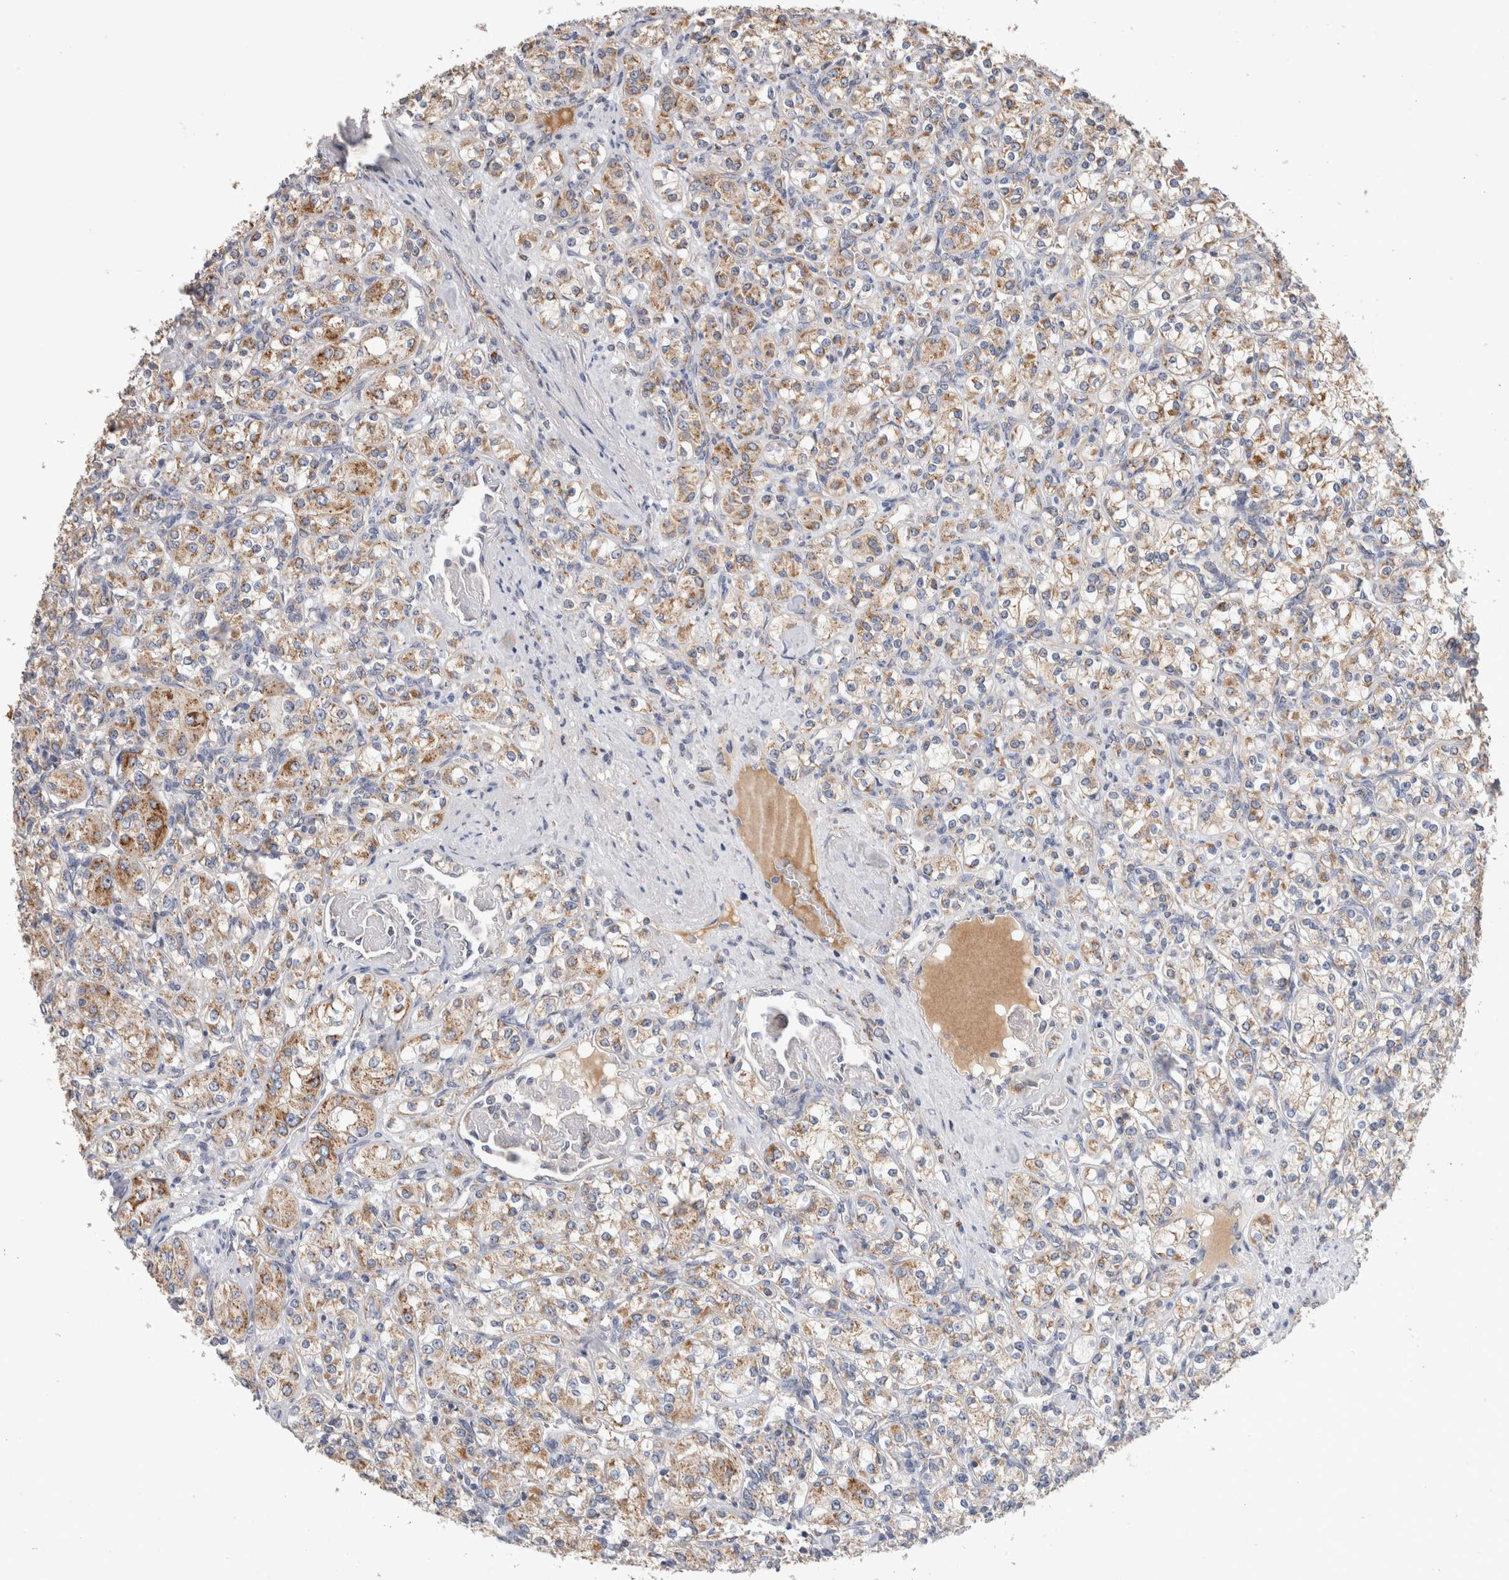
{"staining": {"intensity": "moderate", "quantity": ">75%", "location": "cytoplasmic/membranous"}, "tissue": "renal cancer", "cell_type": "Tumor cells", "image_type": "cancer", "snomed": [{"axis": "morphology", "description": "Adenocarcinoma, NOS"}, {"axis": "topography", "description": "Kidney"}], "caption": "Moderate cytoplasmic/membranous protein expression is seen in about >75% of tumor cells in renal adenocarcinoma.", "gene": "IARS2", "patient": {"sex": "male", "age": 77}}